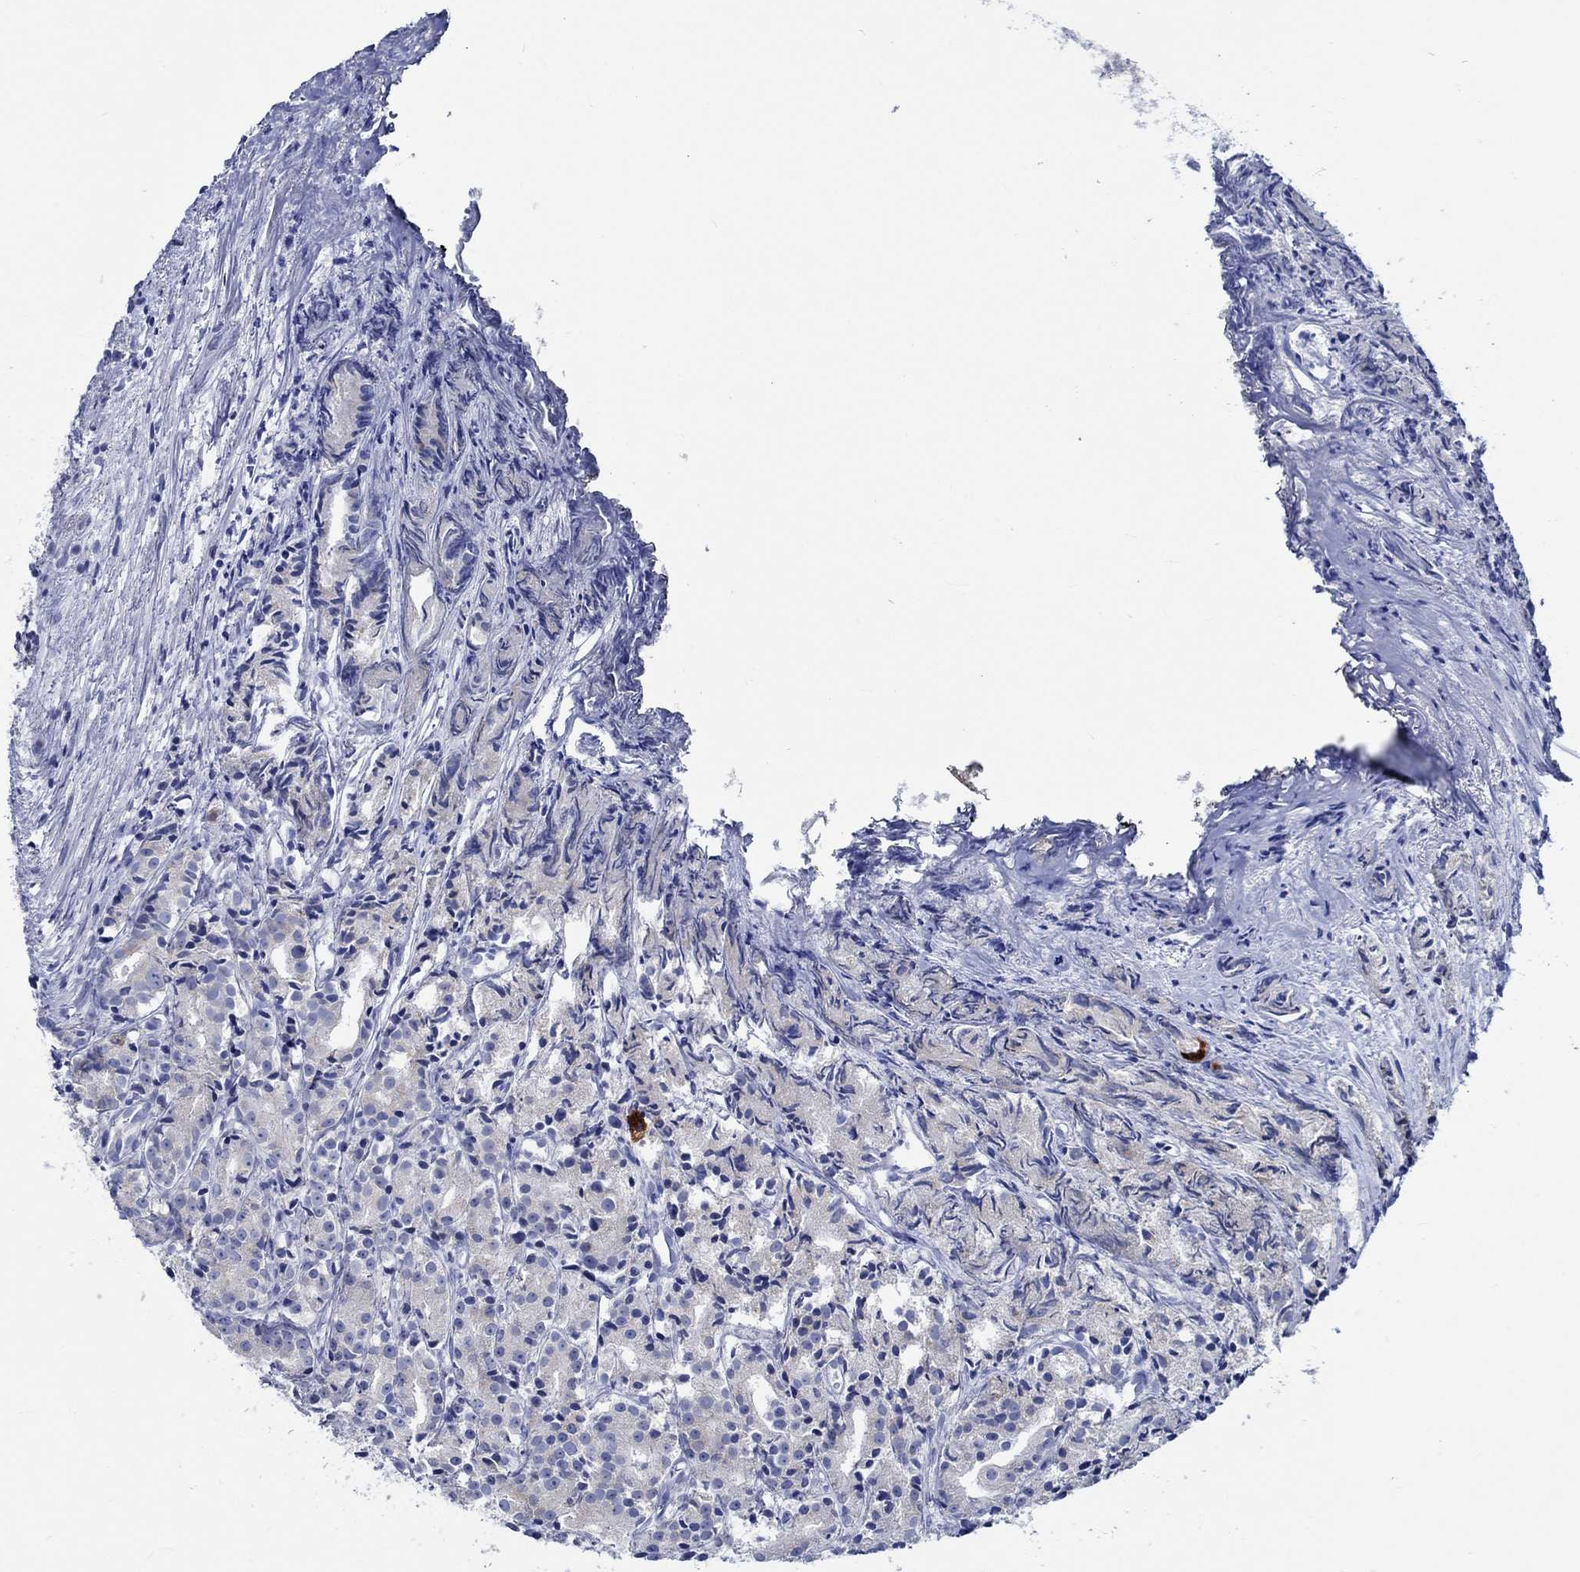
{"staining": {"intensity": "negative", "quantity": "none", "location": "none"}, "tissue": "prostate cancer", "cell_type": "Tumor cells", "image_type": "cancer", "snomed": [{"axis": "morphology", "description": "Adenocarcinoma, Medium grade"}, {"axis": "topography", "description": "Prostate"}], "caption": "Image shows no significant protein staining in tumor cells of prostate cancer.", "gene": "PTPRN2", "patient": {"sex": "male", "age": 74}}